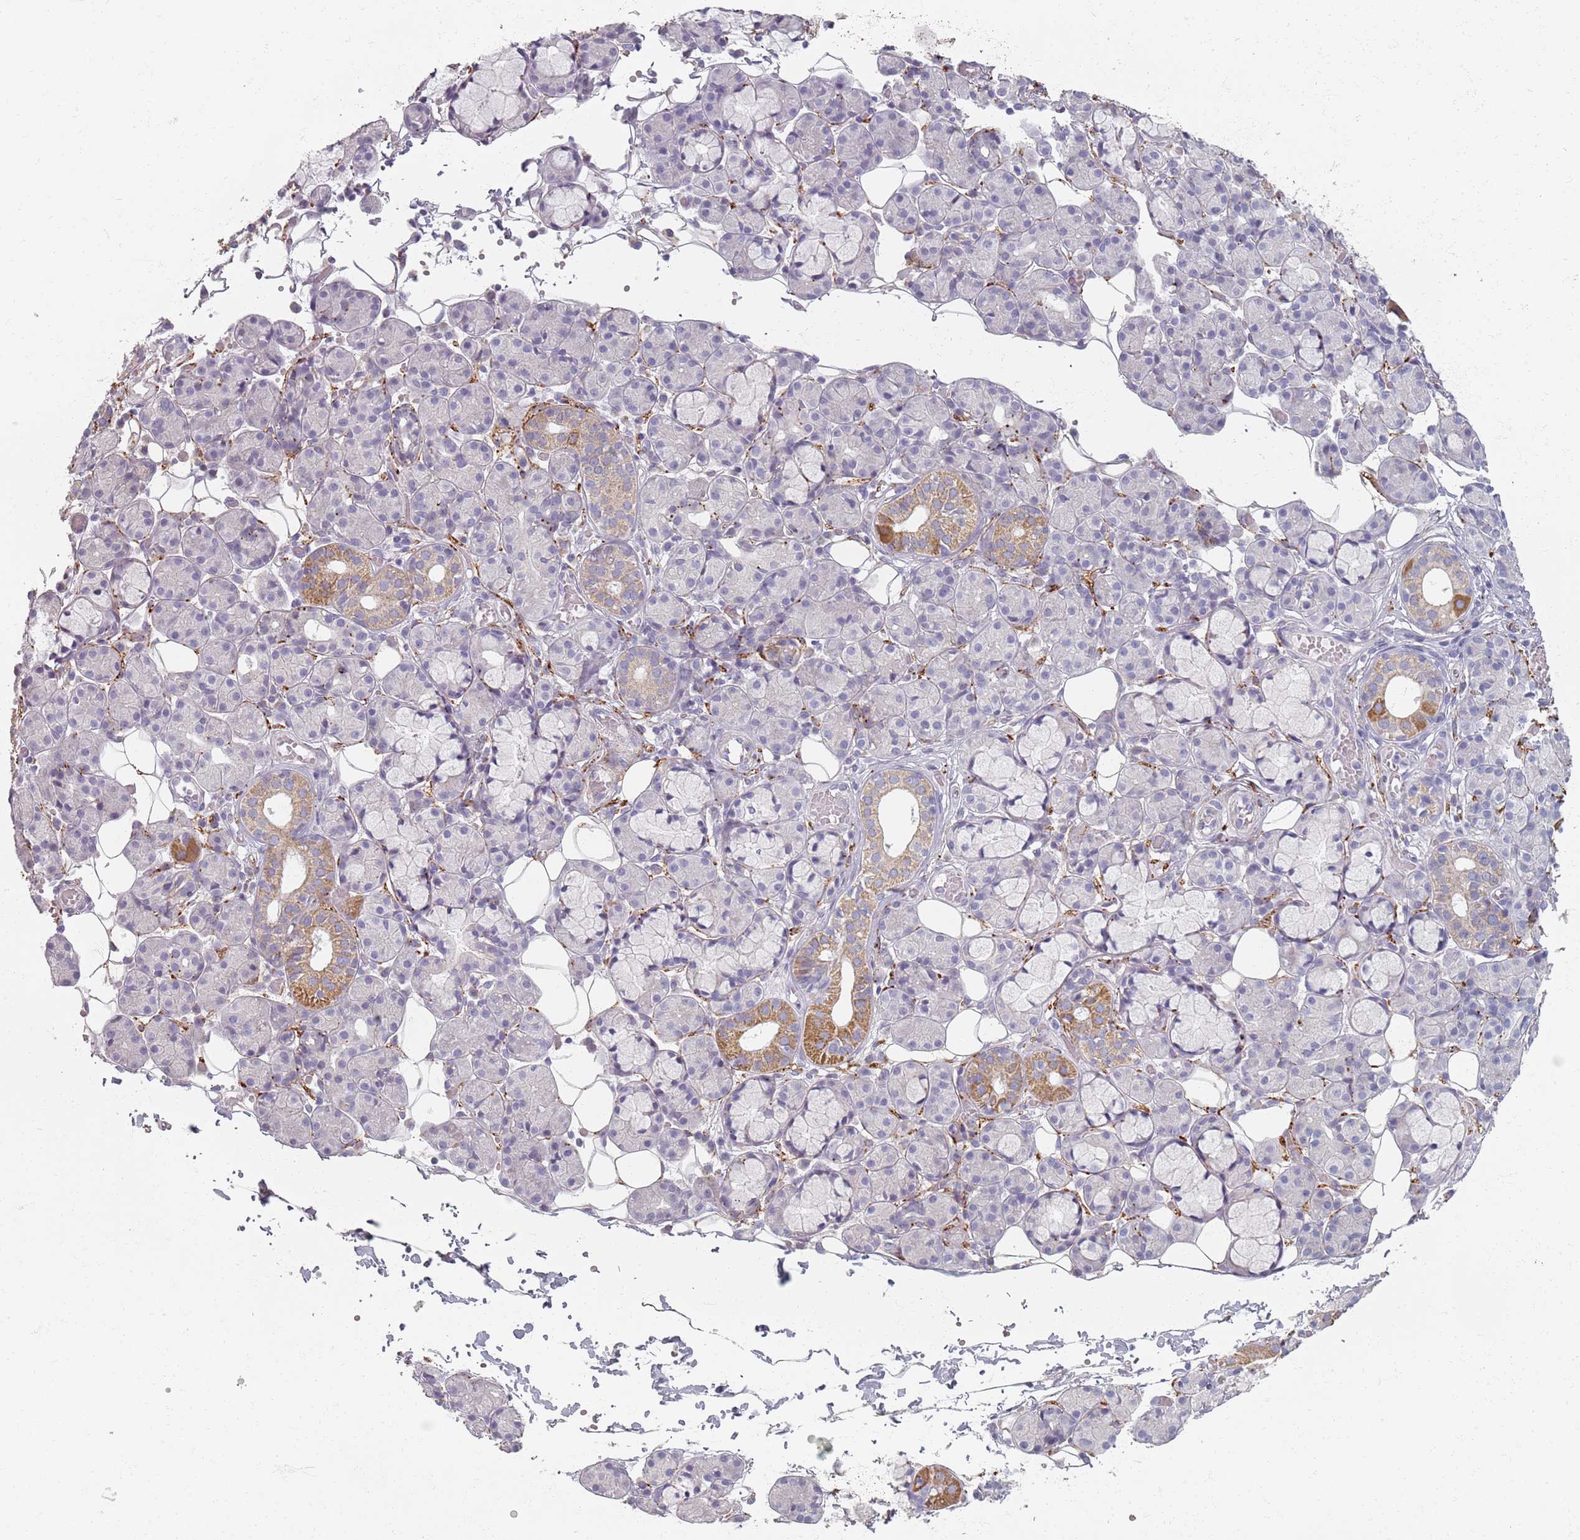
{"staining": {"intensity": "moderate", "quantity": "<25%", "location": "cytoplasmic/membranous"}, "tissue": "salivary gland", "cell_type": "Glandular cells", "image_type": "normal", "snomed": [{"axis": "morphology", "description": "Normal tissue, NOS"}, {"axis": "topography", "description": "Salivary gland"}], "caption": "This image shows benign salivary gland stained with immunohistochemistry to label a protein in brown. The cytoplasmic/membranous of glandular cells show moderate positivity for the protein. Nuclei are counter-stained blue.", "gene": "SYNGR3", "patient": {"sex": "male", "age": 63}}